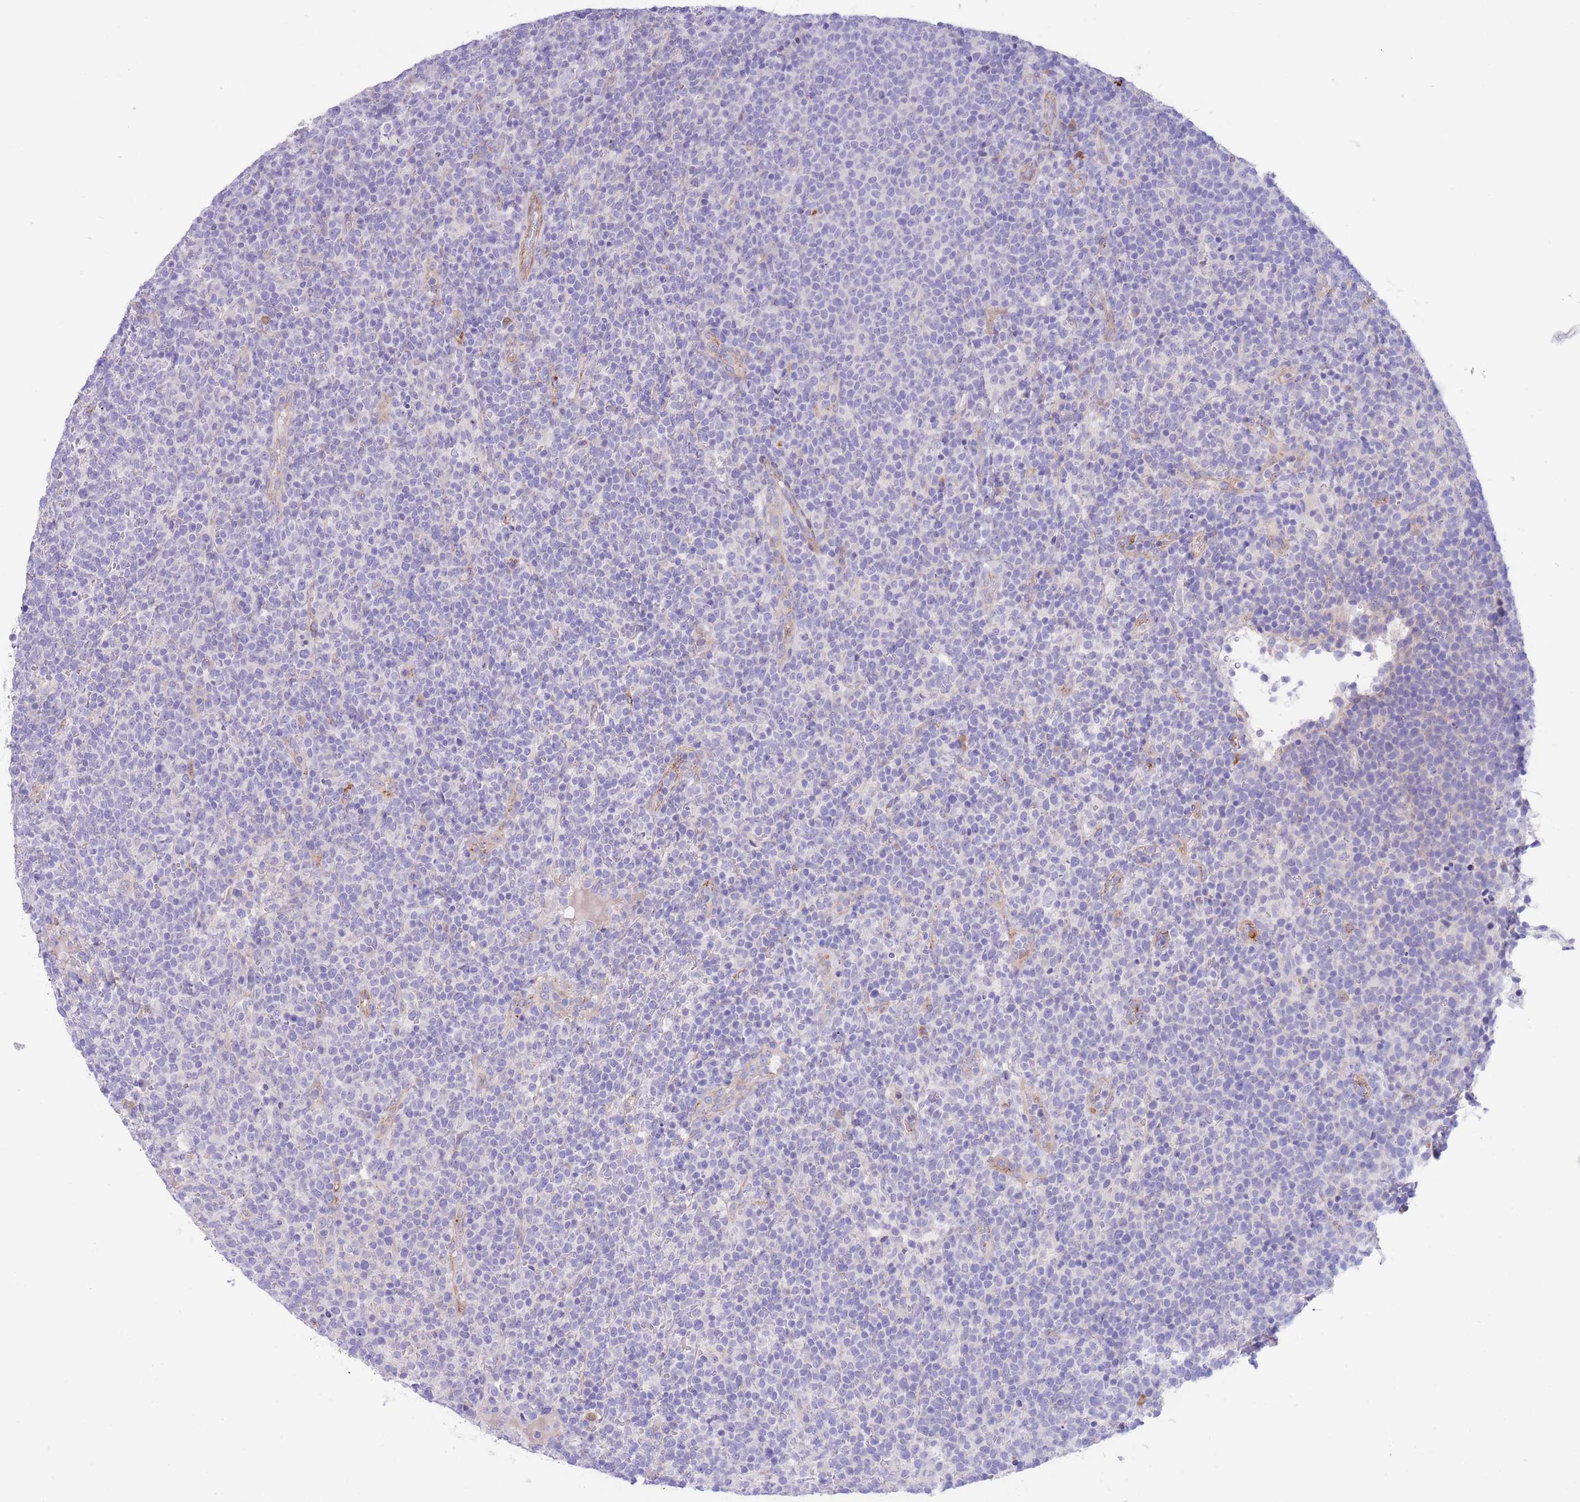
{"staining": {"intensity": "negative", "quantity": "none", "location": "none"}, "tissue": "lymphoma", "cell_type": "Tumor cells", "image_type": "cancer", "snomed": [{"axis": "morphology", "description": "Malignant lymphoma, non-Hodgkin's type, High grade"}, {"axis": "topography", "description": "Lymph node"}], "caption": "The micrograph demonstrates no staining of tumor cells in malignant lymphoma, non-Hodgkin's type (high-grade). (Immunohistochemistry (ihc), brightfield microscopy, high magnification).", "gene": "DET1", "patient": {"sex": "male", "age": 61}}